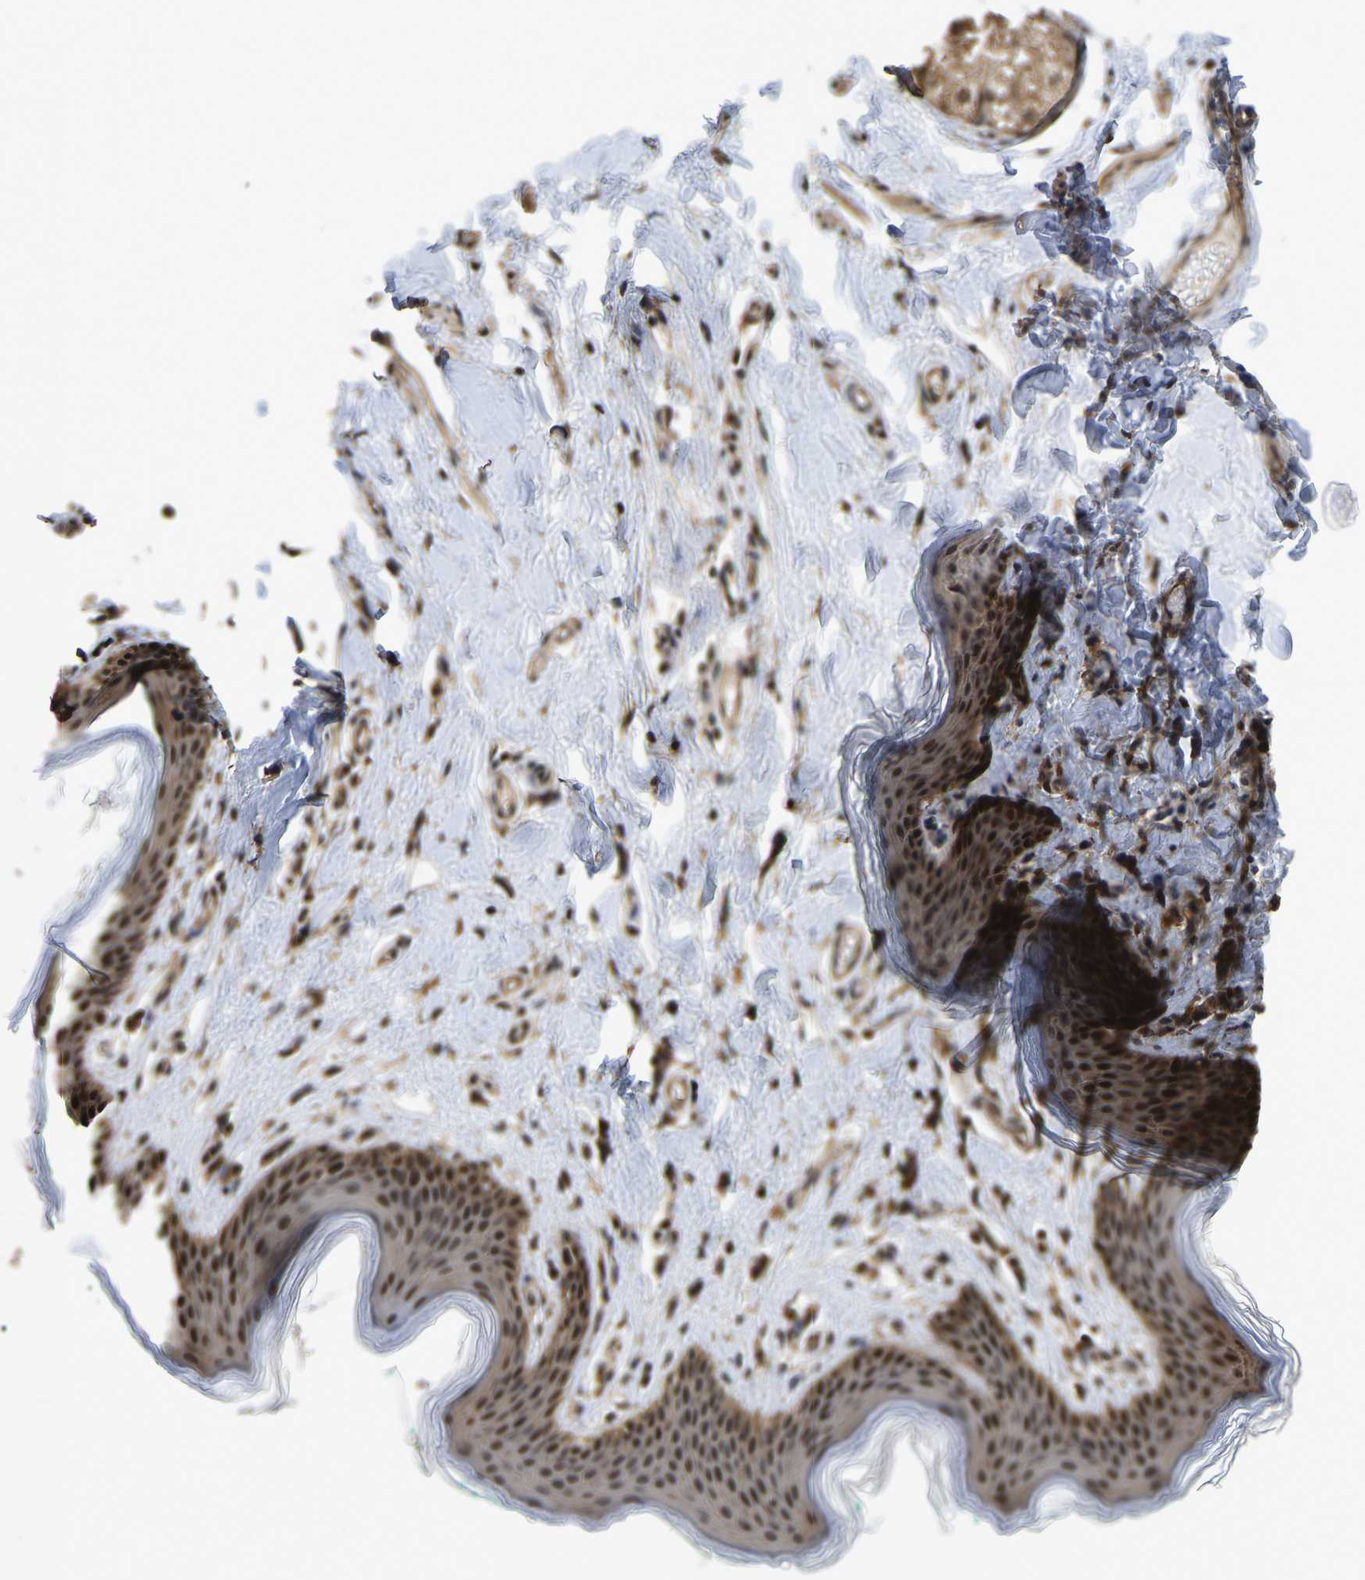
{"staining": {"intensity": "strong", "quantity": "25%-75%", "location": "nuclear"}, "tissue": "skin", "cell_type": "Epidermal cells", "image_type": "normal", "snomed": [{"axis": "morphology", "description": "Normal tissue, NOS"}, {"axis": "topography", "description": "Vulva"}], "caption": "Protein expression analysis of unremarkable human skin reveals strong nuclear positivity in approximately 25%-75% of epidermal cells. The protein of interest is stained brown, and the nuclei are stained in blue (DAB (3,3'-diaminobenzidine) IHC with brightfield microscopy, high magnification).", "gene": "CIAO1", "patient": {"sex": "female", "age": 66}}